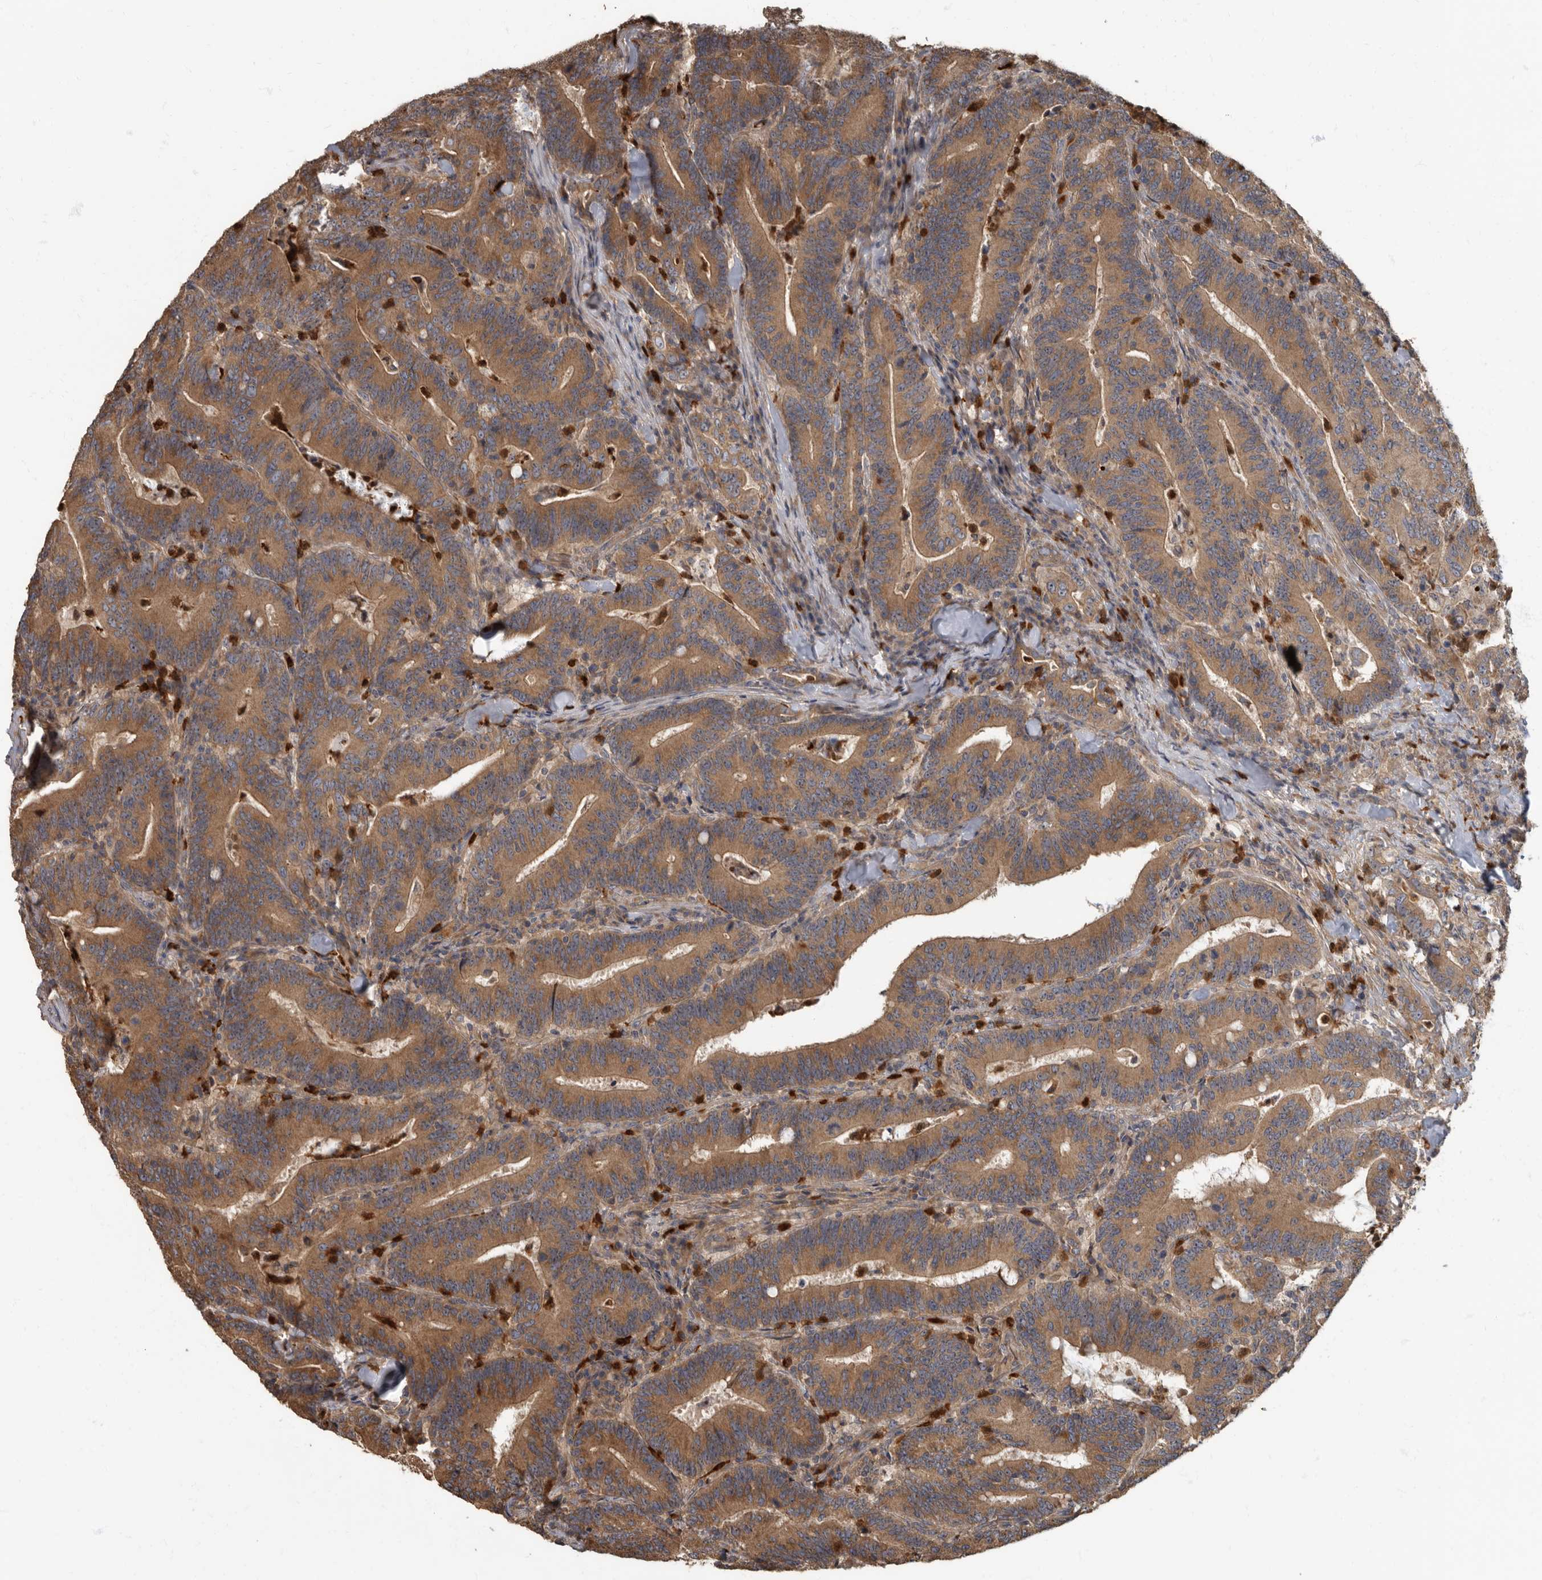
{"staining": {"intensity": "strong", "quantity": ">75%", "location": "cytoplasmic/membranous"}, "tissue": "colorectal cancer", "cell_type": "Tumor cells", "image_type": "cancer", "snomed": [{"axis": "morphology", "description": "Adenocarcinoma, NOS"}, {"axis": "topography", "description": "Colon"}], "caption": "Colorectal cancer stained for a protein reveals strong cytoplasmic/membranous positivity in tumor cells. (DAB (3,3'-diaminobenzidine) IHC, brown staining for protein, blue staining for nuclei).", "gene": "DAAM1", "patient": {"sex": "female", "age": 66}}